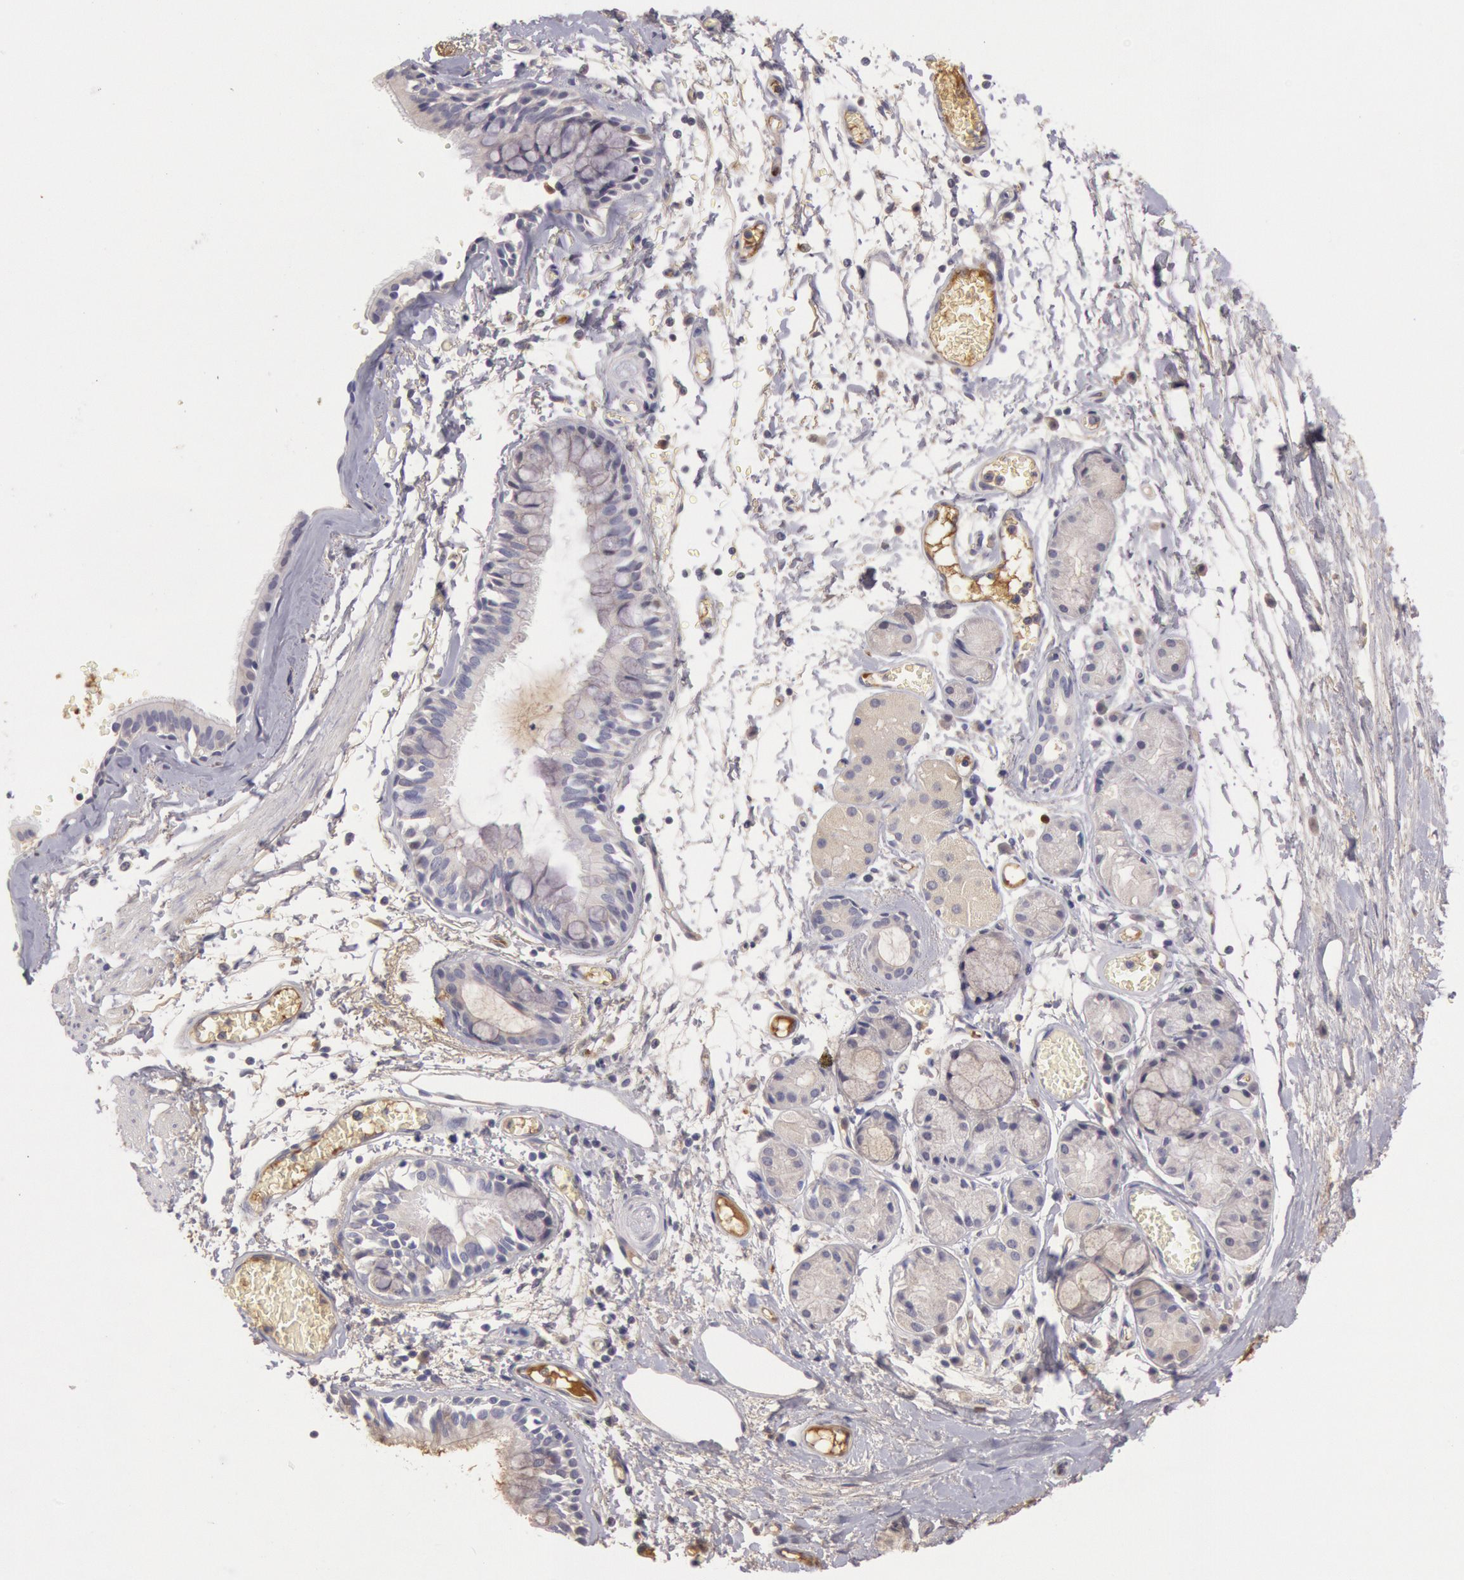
{"staining": {"intensity": "negative", "quantity": "none", "location": "none"}, "tissue": "bronchus", "cell_type": "Respiratory epithelial cells", "image_type": "normal", "snomed": [{"axis": "morphology", "description": "Normal tissue, NOS"}, {"axis": "topography", "description": "Bronchus"}, {"axis": "topography", "description": "Lung"}], "caption": "Respiratory epithelial cells are negative for brown protein staining in benign bronchus. (Immunohistochemistry (ihc), brightfield microscopy, high magnification).", "gene": "C1R", "patient": {"sex": "female", "age": 56}}